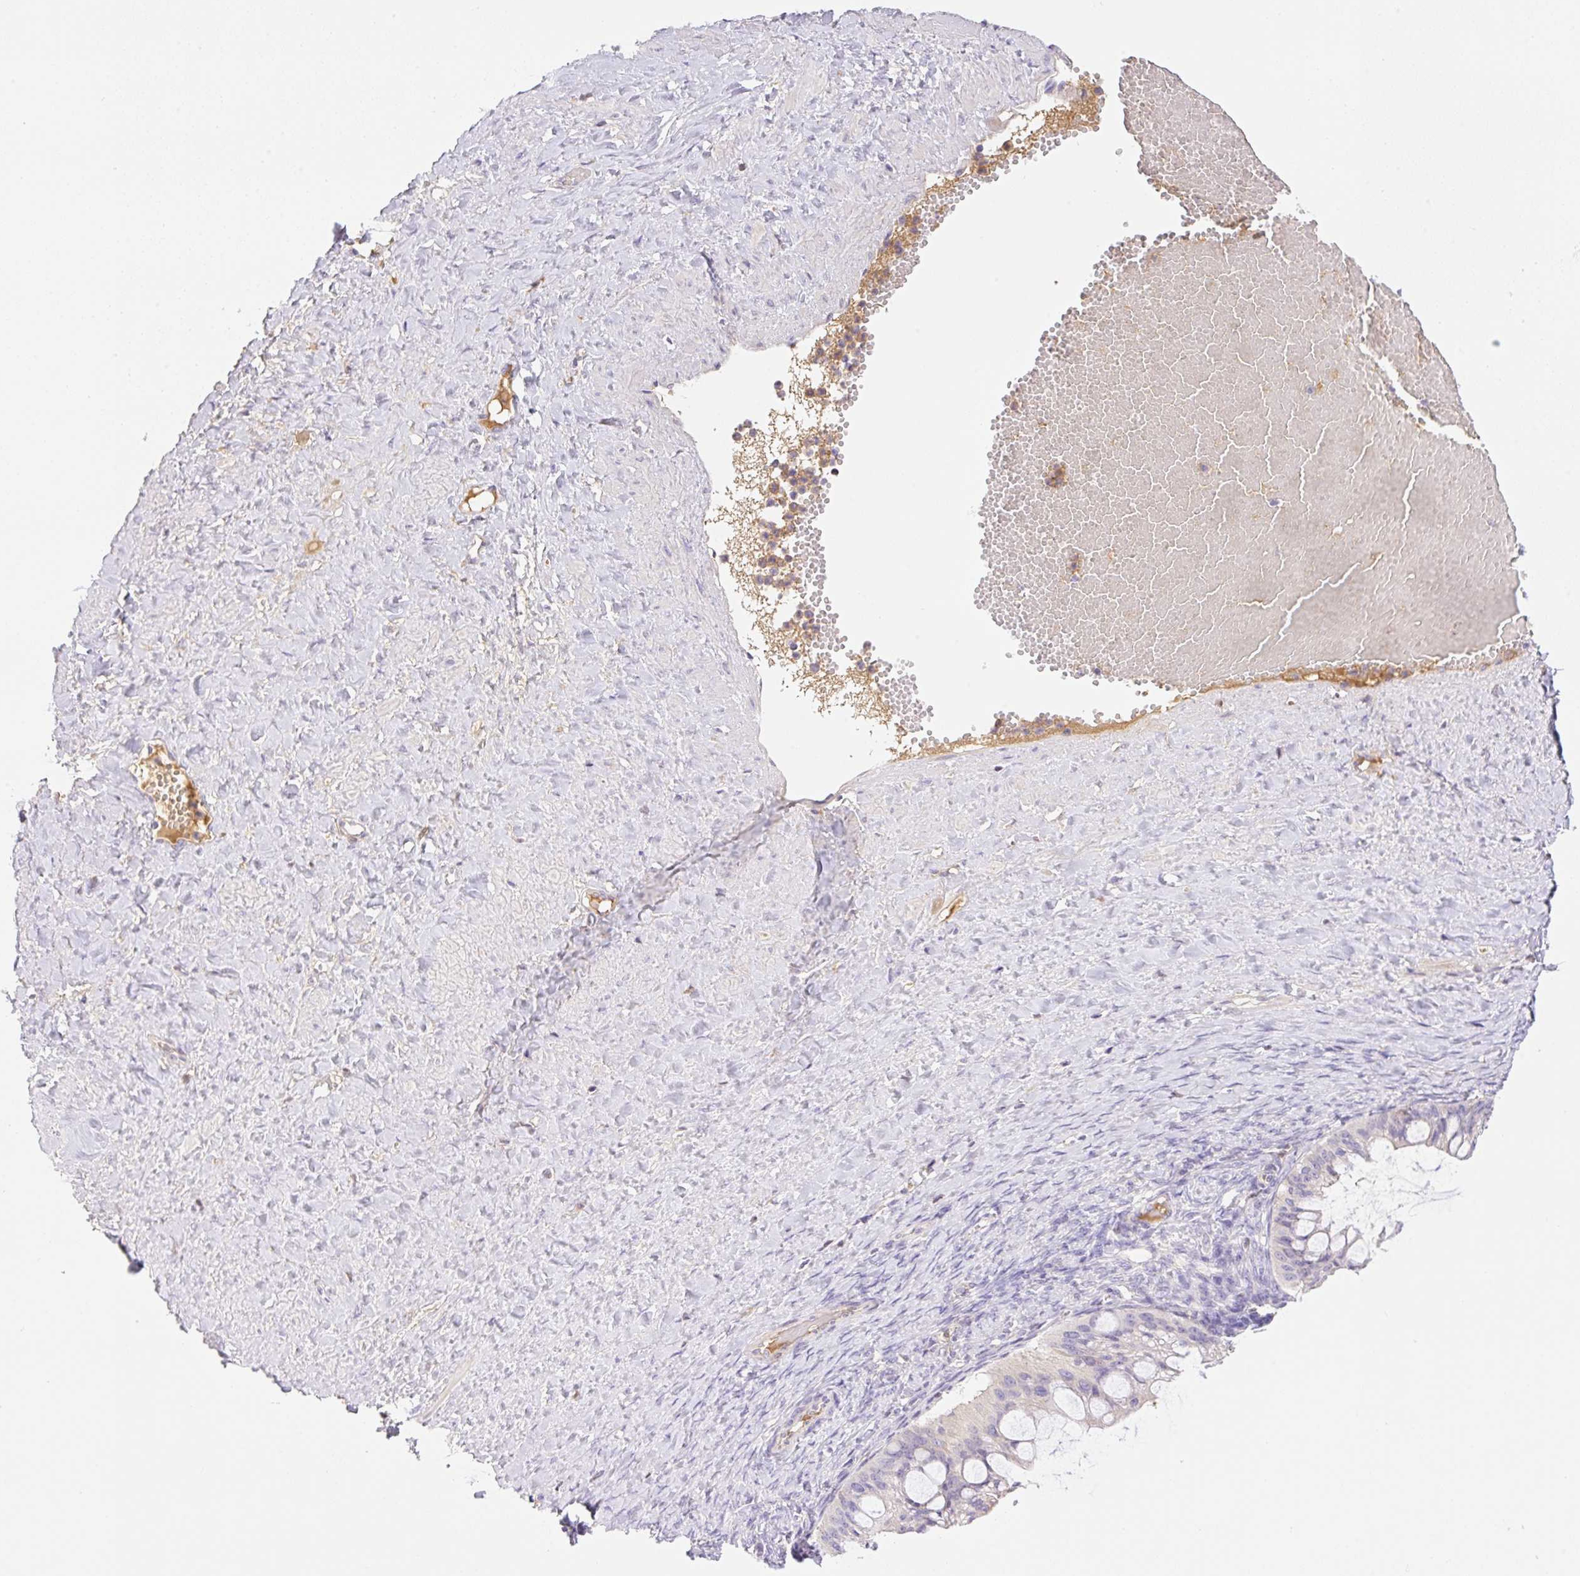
{"staining": {"intensity": "negative", "quantity": "none", "location": "none"}, "tissue": "ovarian cancer", "cell_type": "Tumor cells", "image_type": "cancer", "snomed": [{"axis": "morphology", "description": "Cystadenocarcinoma, mucinous, NOS"}, {"axis": "topography", "description": "Ovary"}], "caption": "Immunohistochemistry (IHC) histopathology image of neoplastic tissue: ovarian cancer stained with DAB (3,3'-diaminobenzidine) reveals no significant protein positivity in tumor cells.", "gene": "DENND5A", "patient": {"sex": "female", "age": 73}}